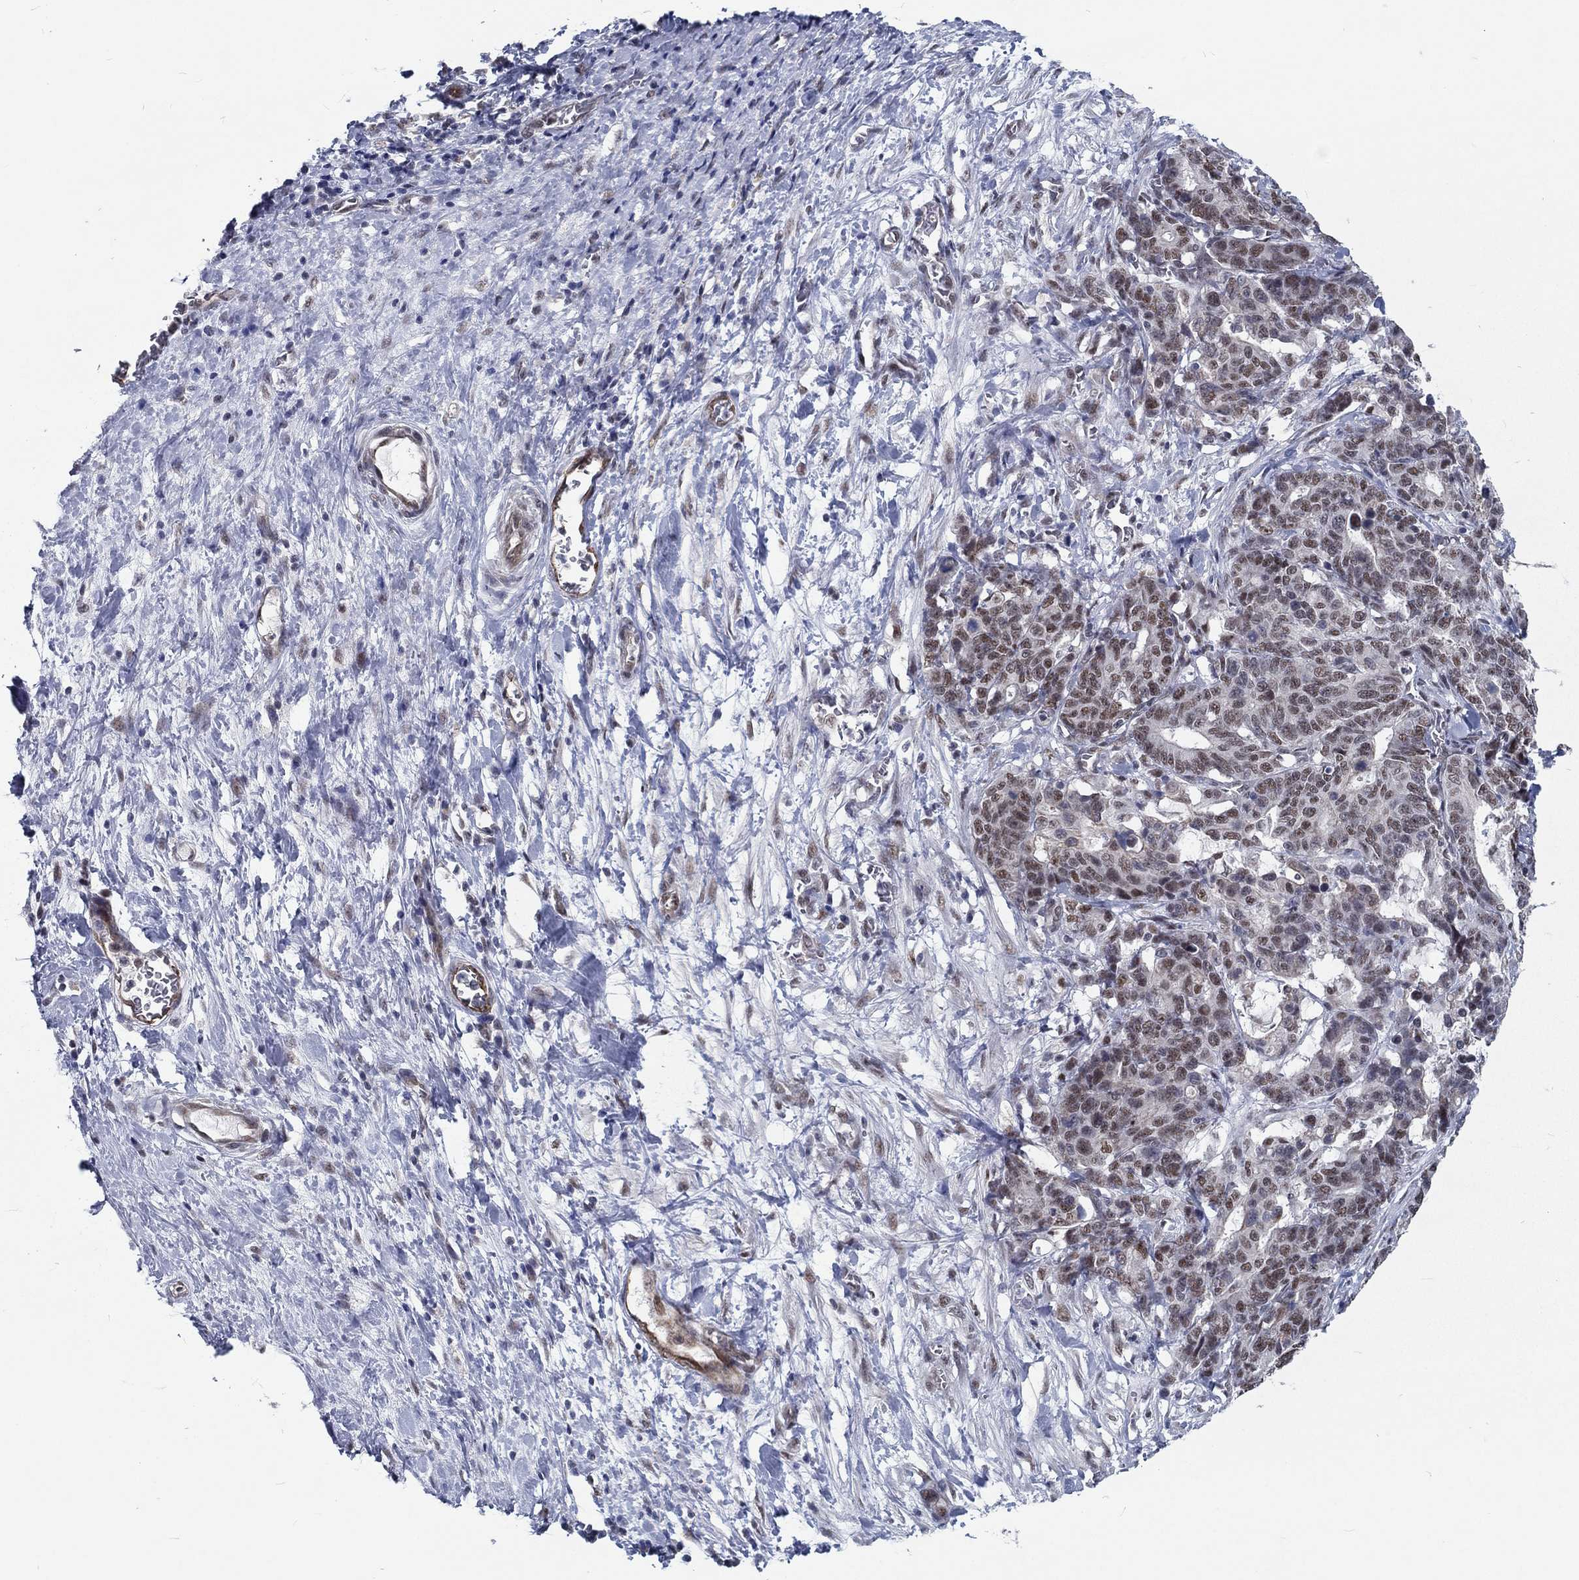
{"staining": {"intensity": "weak", "quantity": "25%-75%", "location": "nuclear"}, "tissue": "stomach cancer", "cell_type": "Tumor cells", "image_type": "cancer", "snomed": [{"axis": "morphology", "description": "Normal tissue, NOS"}, {"axis": "morphology", "description": "Adenocarcinoma, NOS"}, {"axis": "topography", "description": "Stomach"}], "caption": "An immunohistochemistry (IHC) photomicrograph of tumor tissue is shown. Protein staining in brown labels weak nuclear positivity in adenocarcinoma (stomach) within tumor cells.", "gene": "ZBED1", "patient": {"sex": "female", "age": 64}}